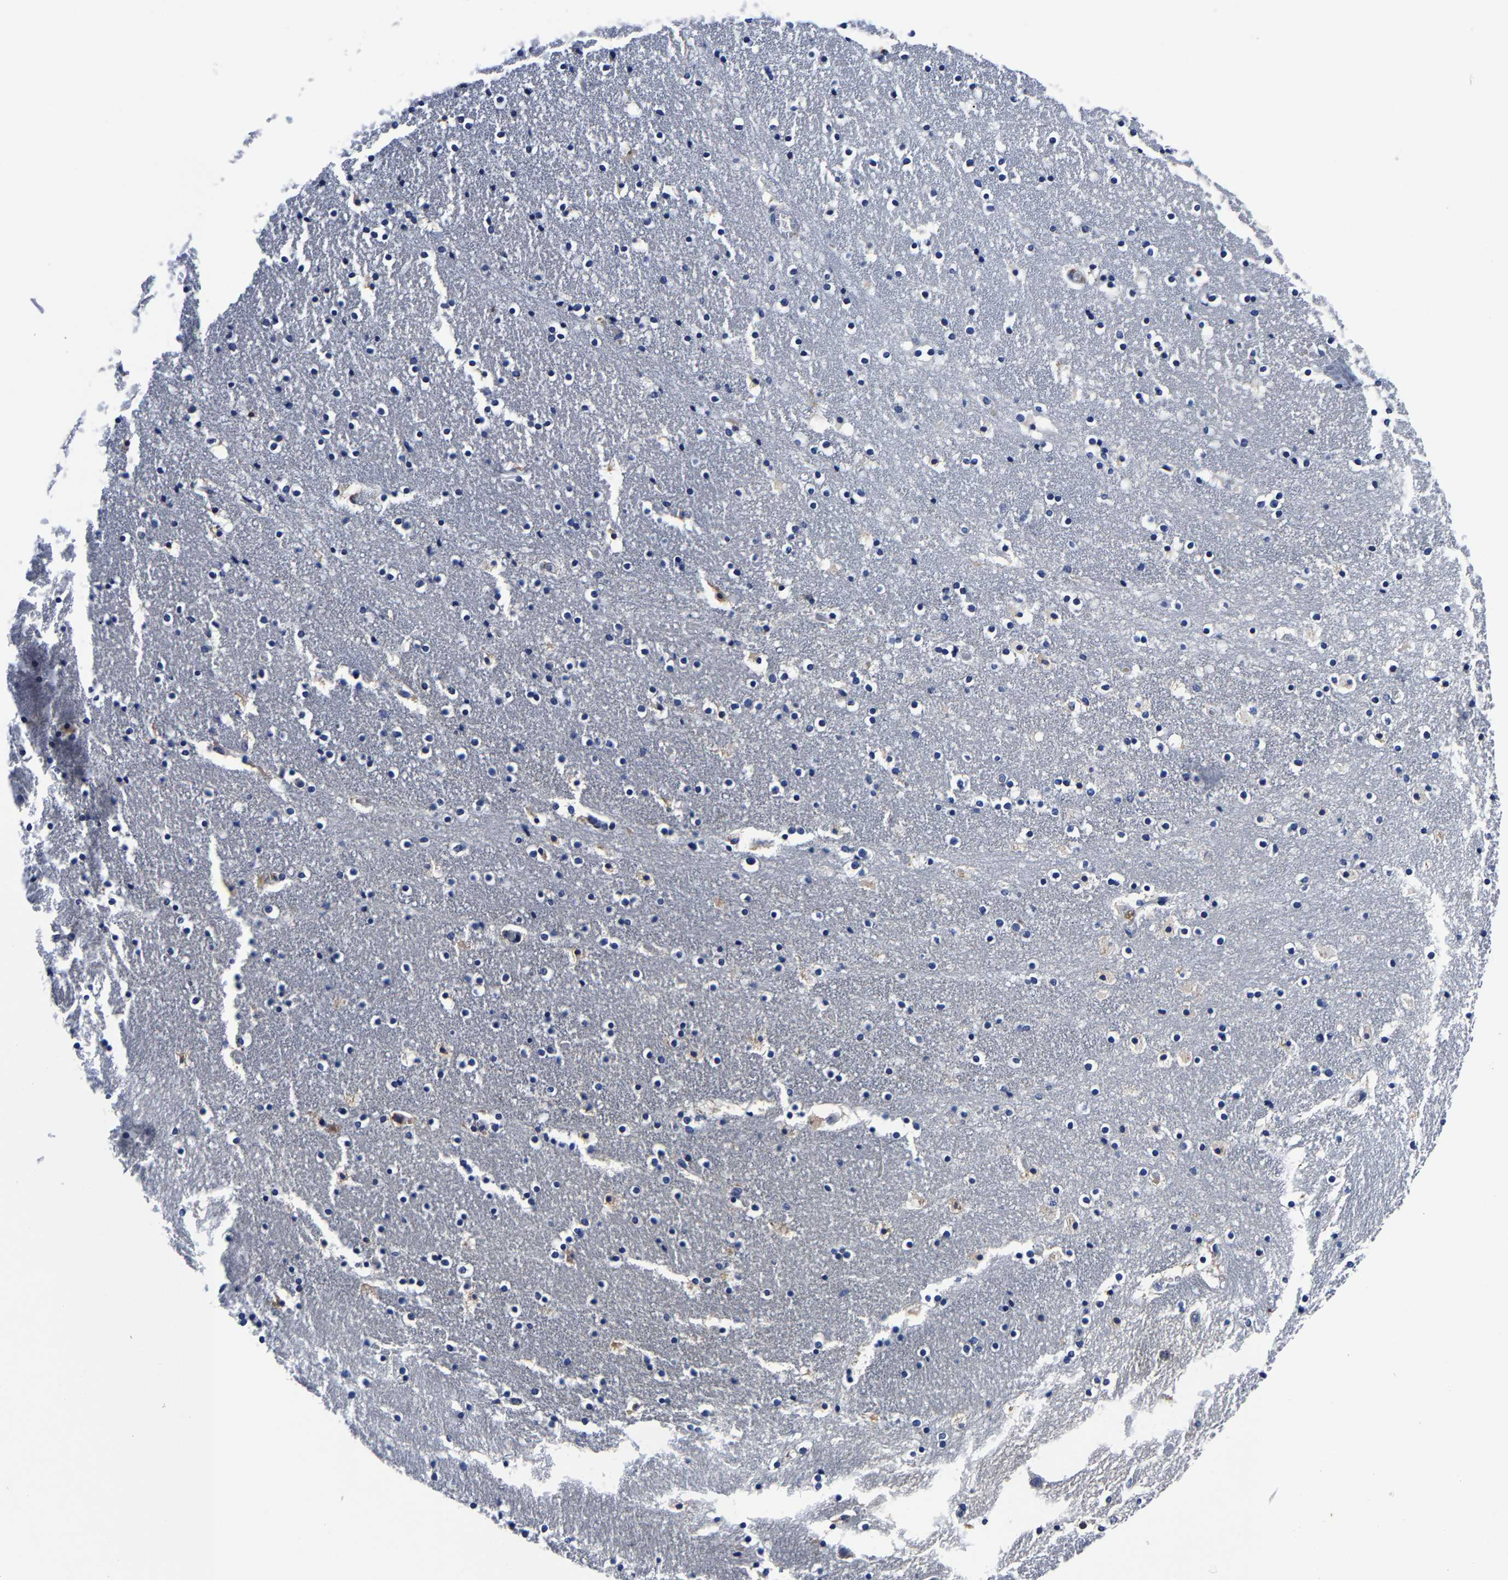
{"staining": {"intensity": "weak", "quantity": "<25%", "location": "cytoplasmic/membranous"}, "tissue": "caudate", "cell_type": "Glial cells", "image_type": "normal", "snomed": [{"axis": "morphology", "description": "Normal tissue, NOS"}, {"axis": "topography", "description": "Lateral ventricle wall"}], "caption": "Immunohistochemistry image of benign caudate stained for a protein (brown), which shows no staining in glial cells. (DAB (3,3'-diaminobenzidine) immunohistochemistry, high magnification).", "gene": "PSPH", "patient": {"sex": "male", "age": 45}}